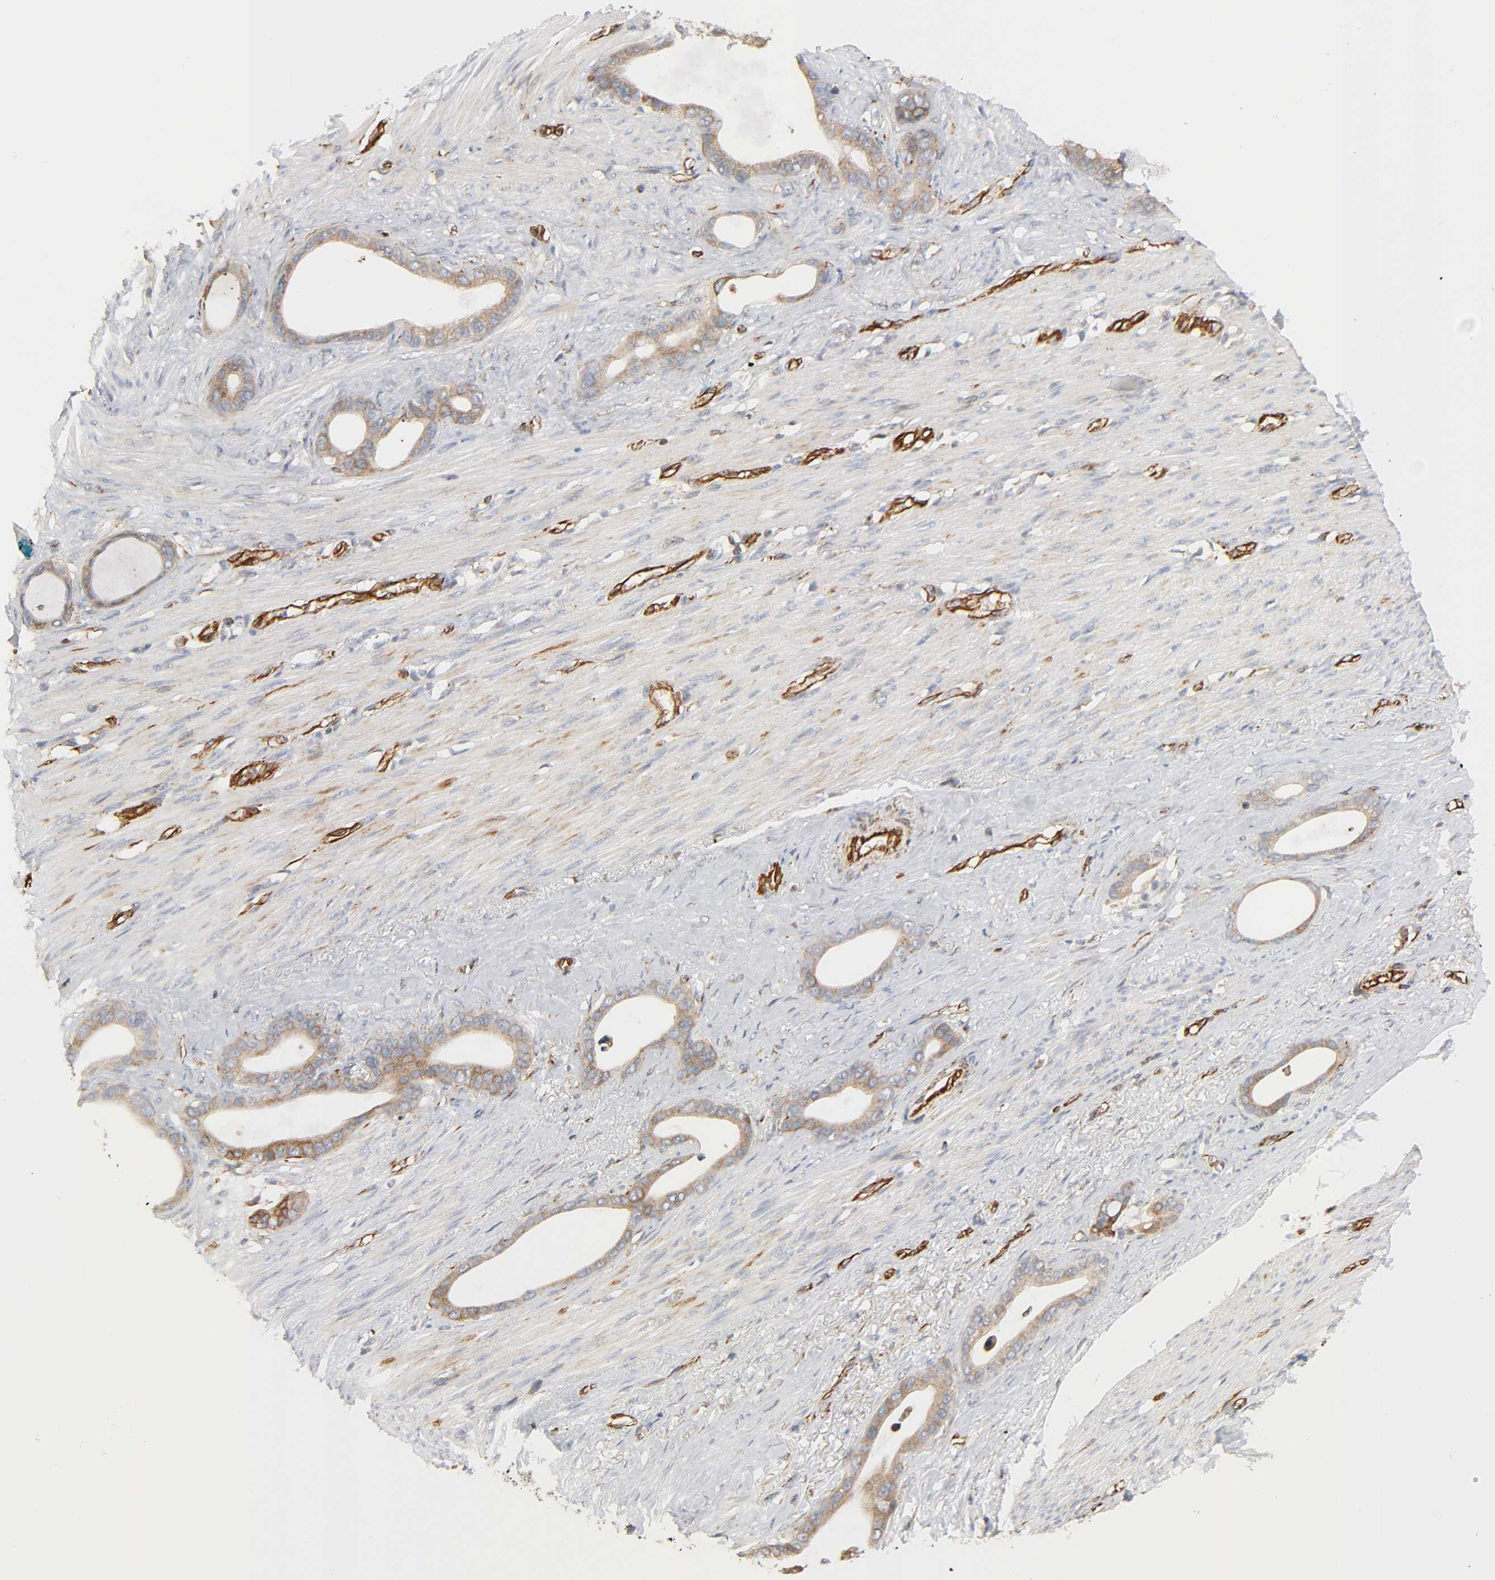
{"staining": {"intensity": "moderate", "quantity": ">75%", "location": "cytoplasmic/membranous"}, "tissue": "stomach cancer", "cell_type": "Tumor cells", "image_type": "cancer", "snomed": [{"axis": "morphology", "description": "Adenocarcinoma, NOS"}, {"axis": "topography", "description": "Stomach"}], "caption": "A brown stain highlights moderate cytoplasmic/membranous positivity of a protein in adenocarcinoma (stomach) tumor cells.", "gene": "REEP6", "patient": {"sex": "female", "age": 75}}